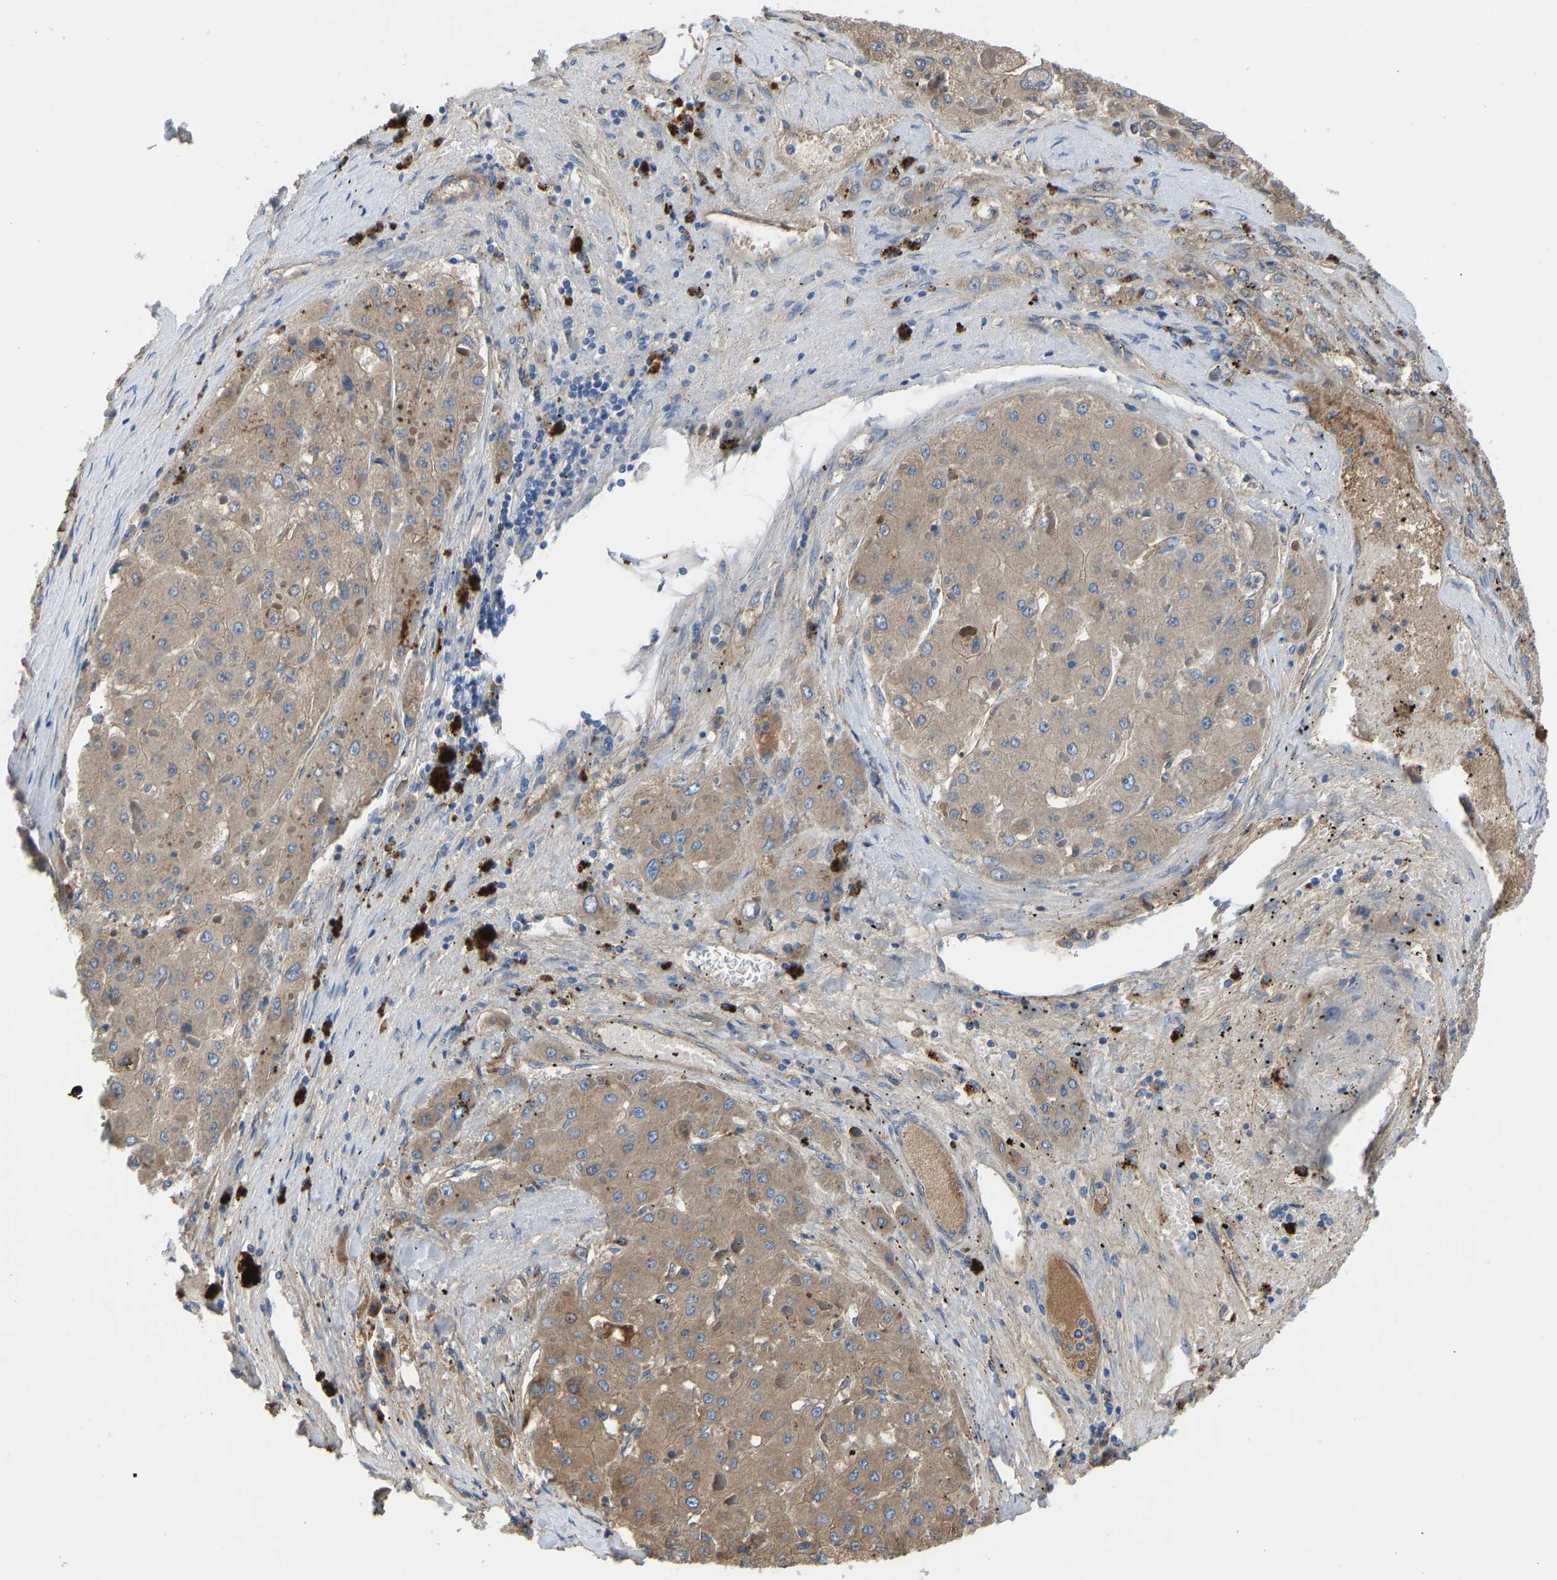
{"staining": {"intensity": "moderate", "quantity": ">75%", "location": "cytoplasmic/membranous"}, "tissue": "liver cancer", "cell_type": "Tumor cells", "image_type": "cancer", "snomed": [{"axis": "morphology", "description": "Carcinoma, Hepatocellular, NOS"}, {"axis": "topography", "description": "Liver"}], "caption": "DAB immunohistochemical staining of liver cancer (hepatocellular carcinoma) reveals moderate cytoplasmic/membranous protein staining in about >75% of tumor cells.", "gene": "HSPG2", "patient": {"sex": "female", "age": 73}}